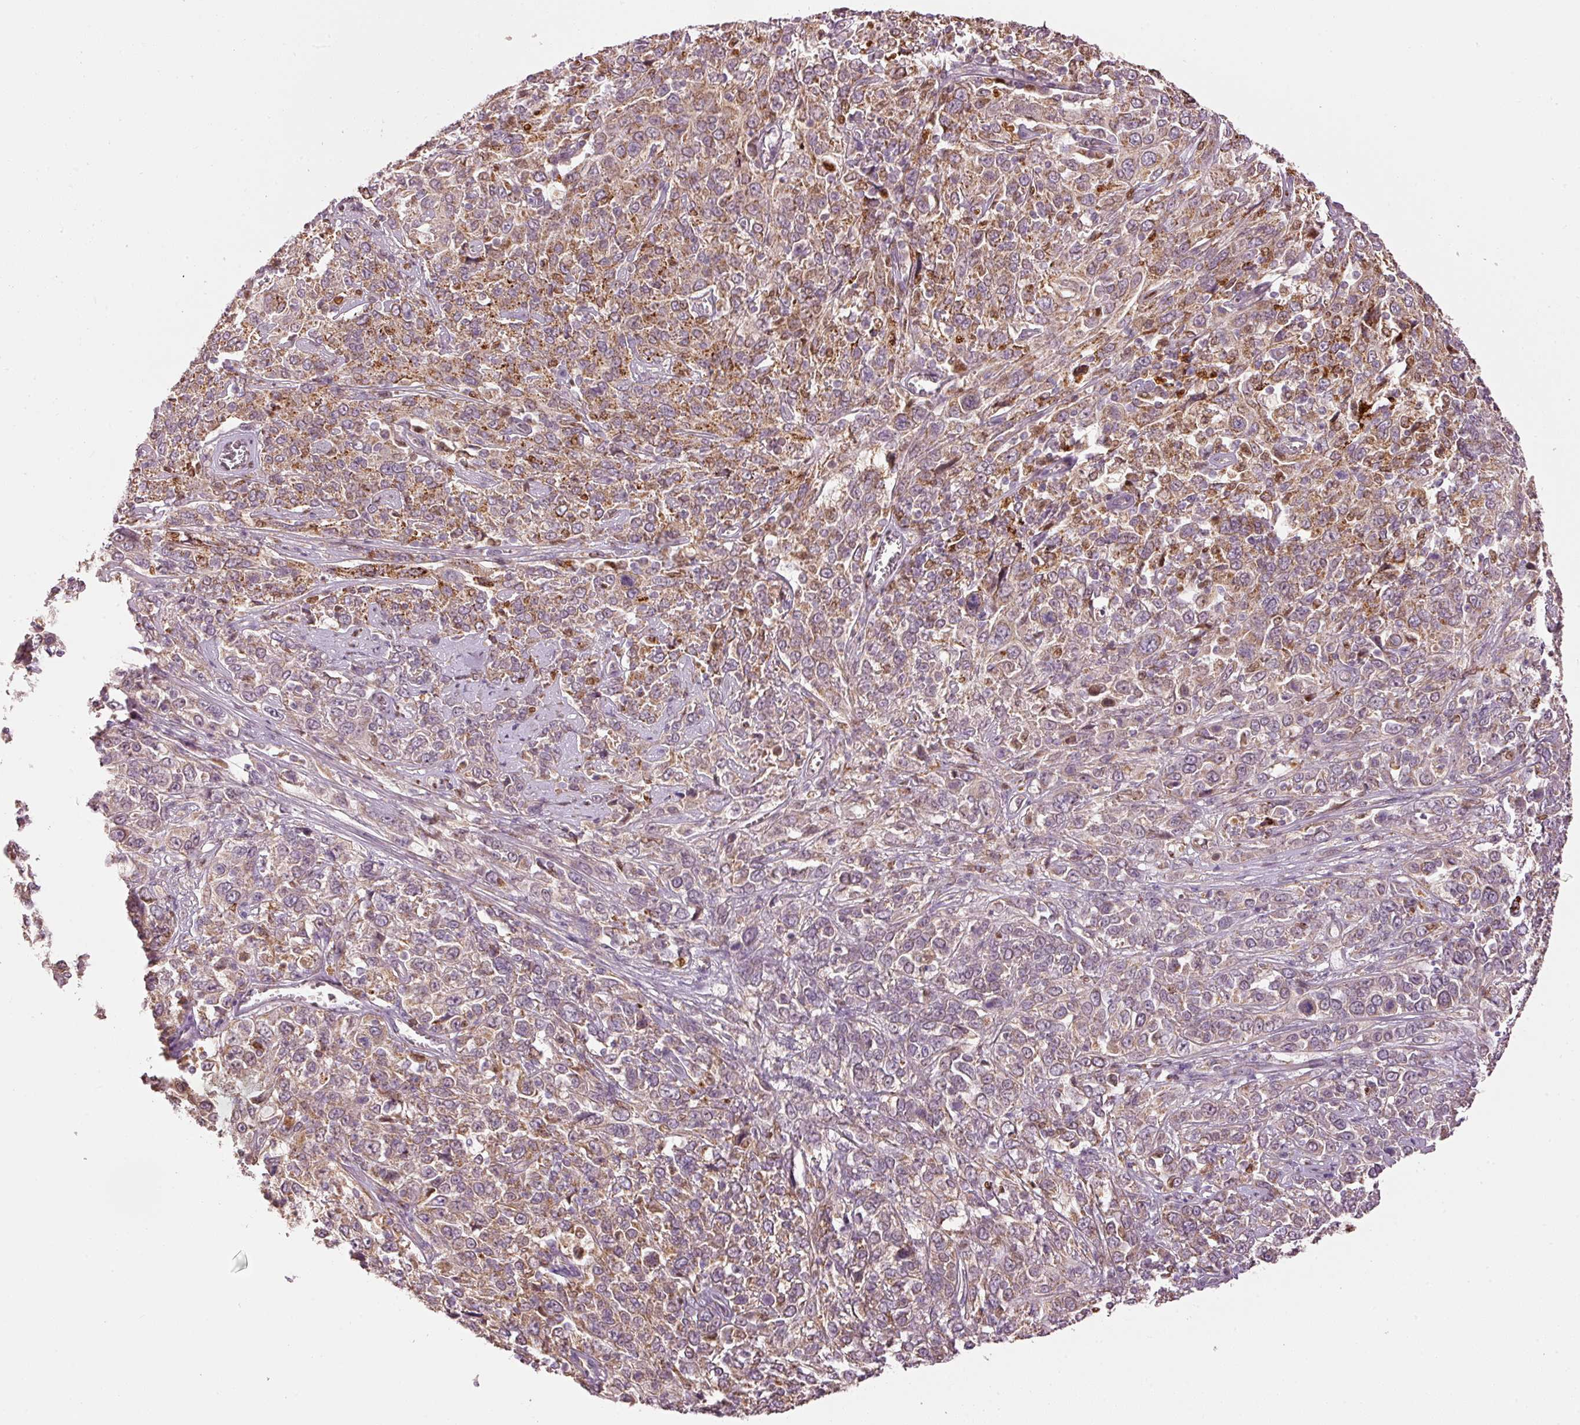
{"staining": {"intensity": "moderate", "quantity": ">75%", "location": "cytoplasmic/membranous"}, "tissue": "cervical cancer", "cell_type": "Tumor cells", "image_type": "cancer", "snomed": [{"axis": "morphology", "description": "Squamous cell carcinoma, NOS"}, {"axis": "topography", "description": "Cervix"}], "caption": "Tumor cells exhibit medium levels of moderate cytoplasmic/membranous staining in approximately >75% of cells in squamous cell carcinoma (cervical). Immunohistochemistry (ihc) stains the protein in brown and the nuclei are stained blue.", "gene": "MTHFD1L", "patient": {"sex": "female", "age": 46}}